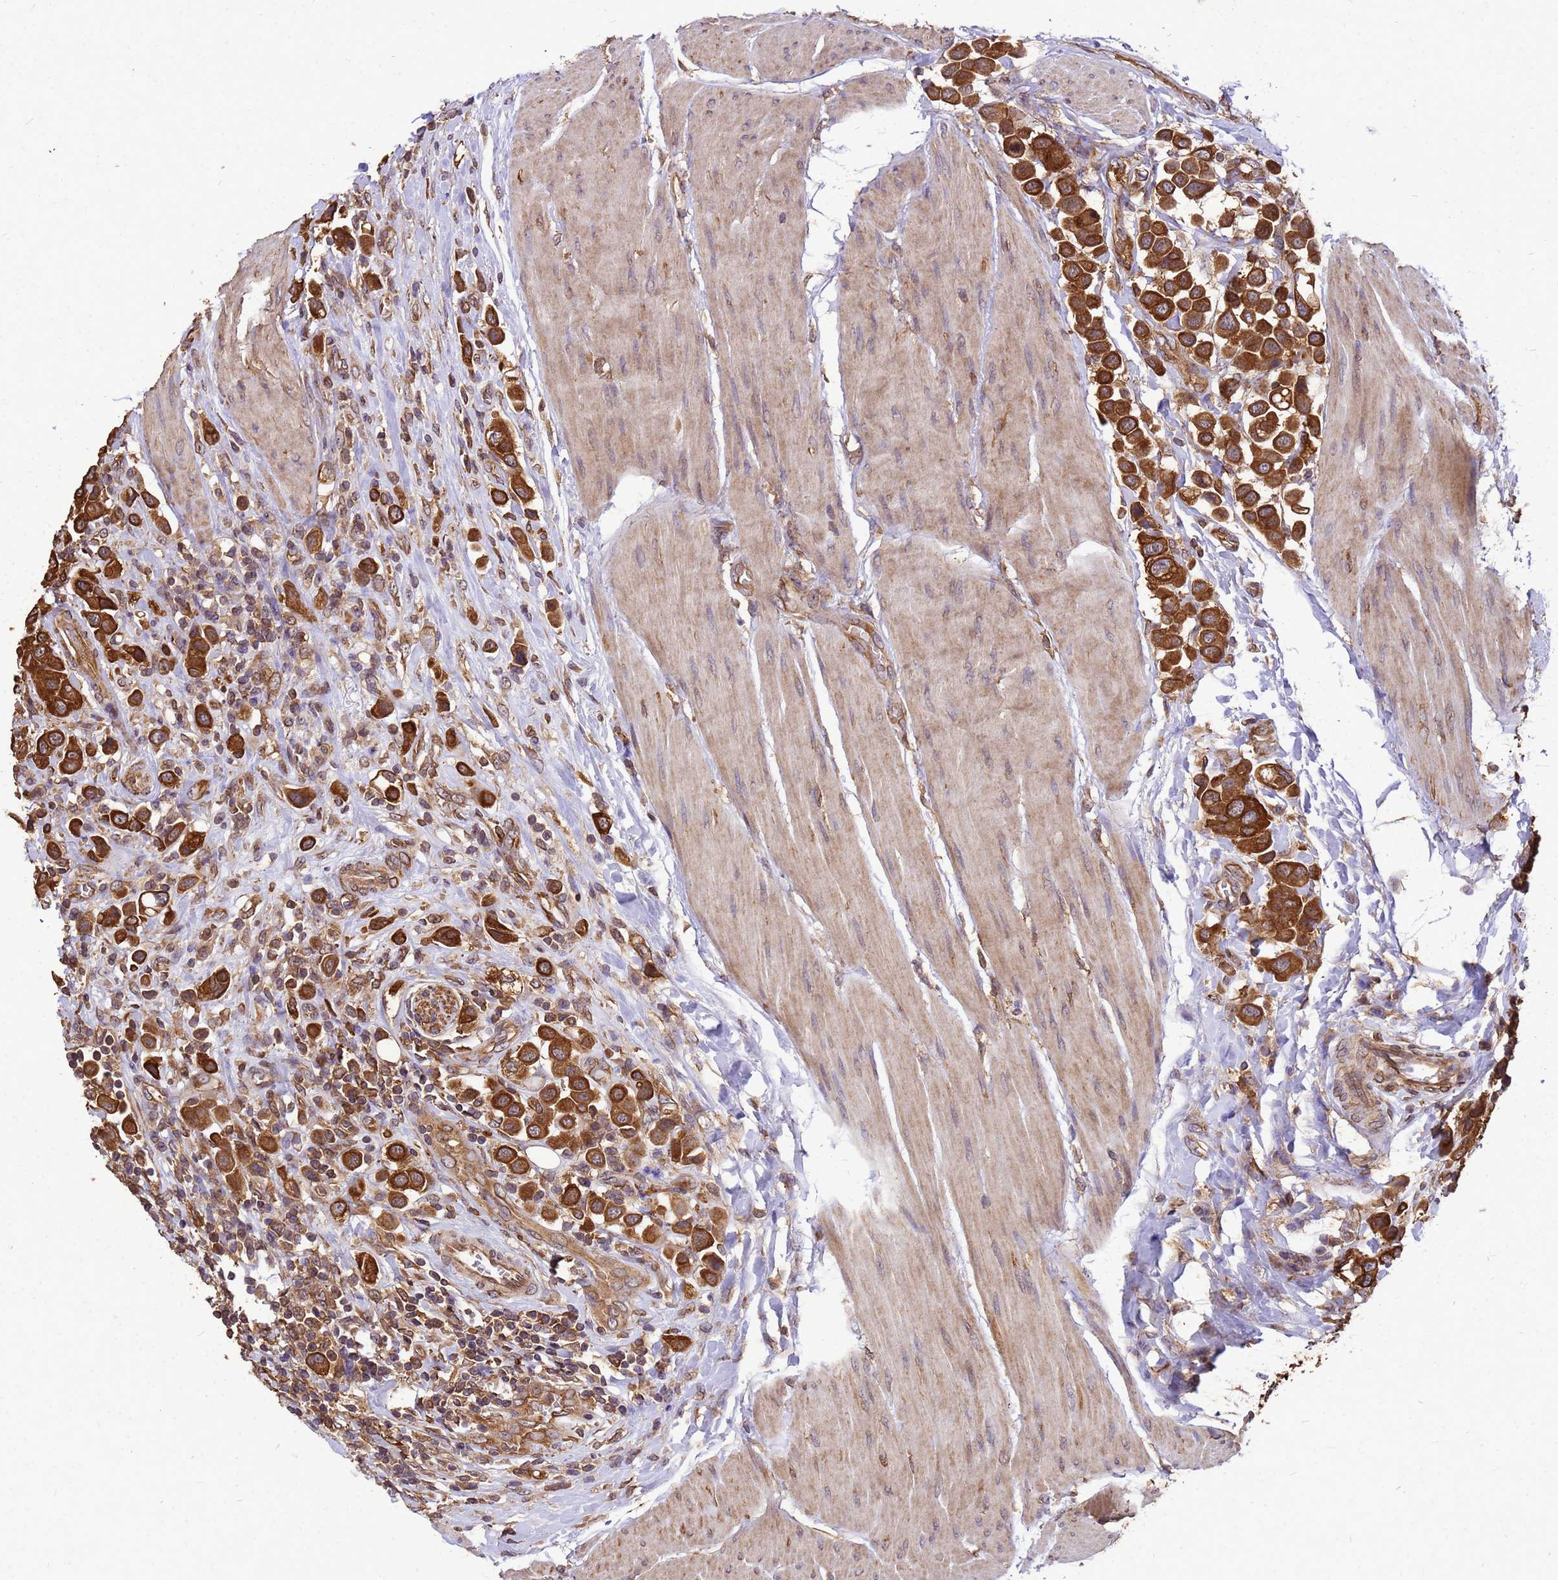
{"staining": {"intensity": "strong", "quantity": ">75%", "location": "cytoplasmic/membranous"}, "tissue": "urothelial cancer", "cell_type": "Tumor cells", "image_type": "cancer", "snomed": [{"axis": "morphology", "description": "Urothelial carcinoma, High grade"}, {"axis": "topography", "description": "Urinary bladder"}], "caption": "About >75% of tumor cells in urothelial carcinoma (high-grade) exhibit strong cytoplasmic/membranous protein staining as visualized by brown immunohistochemical staining.", "gene": "ZNF618", "patient": {"sex": "male", "age": 50}}